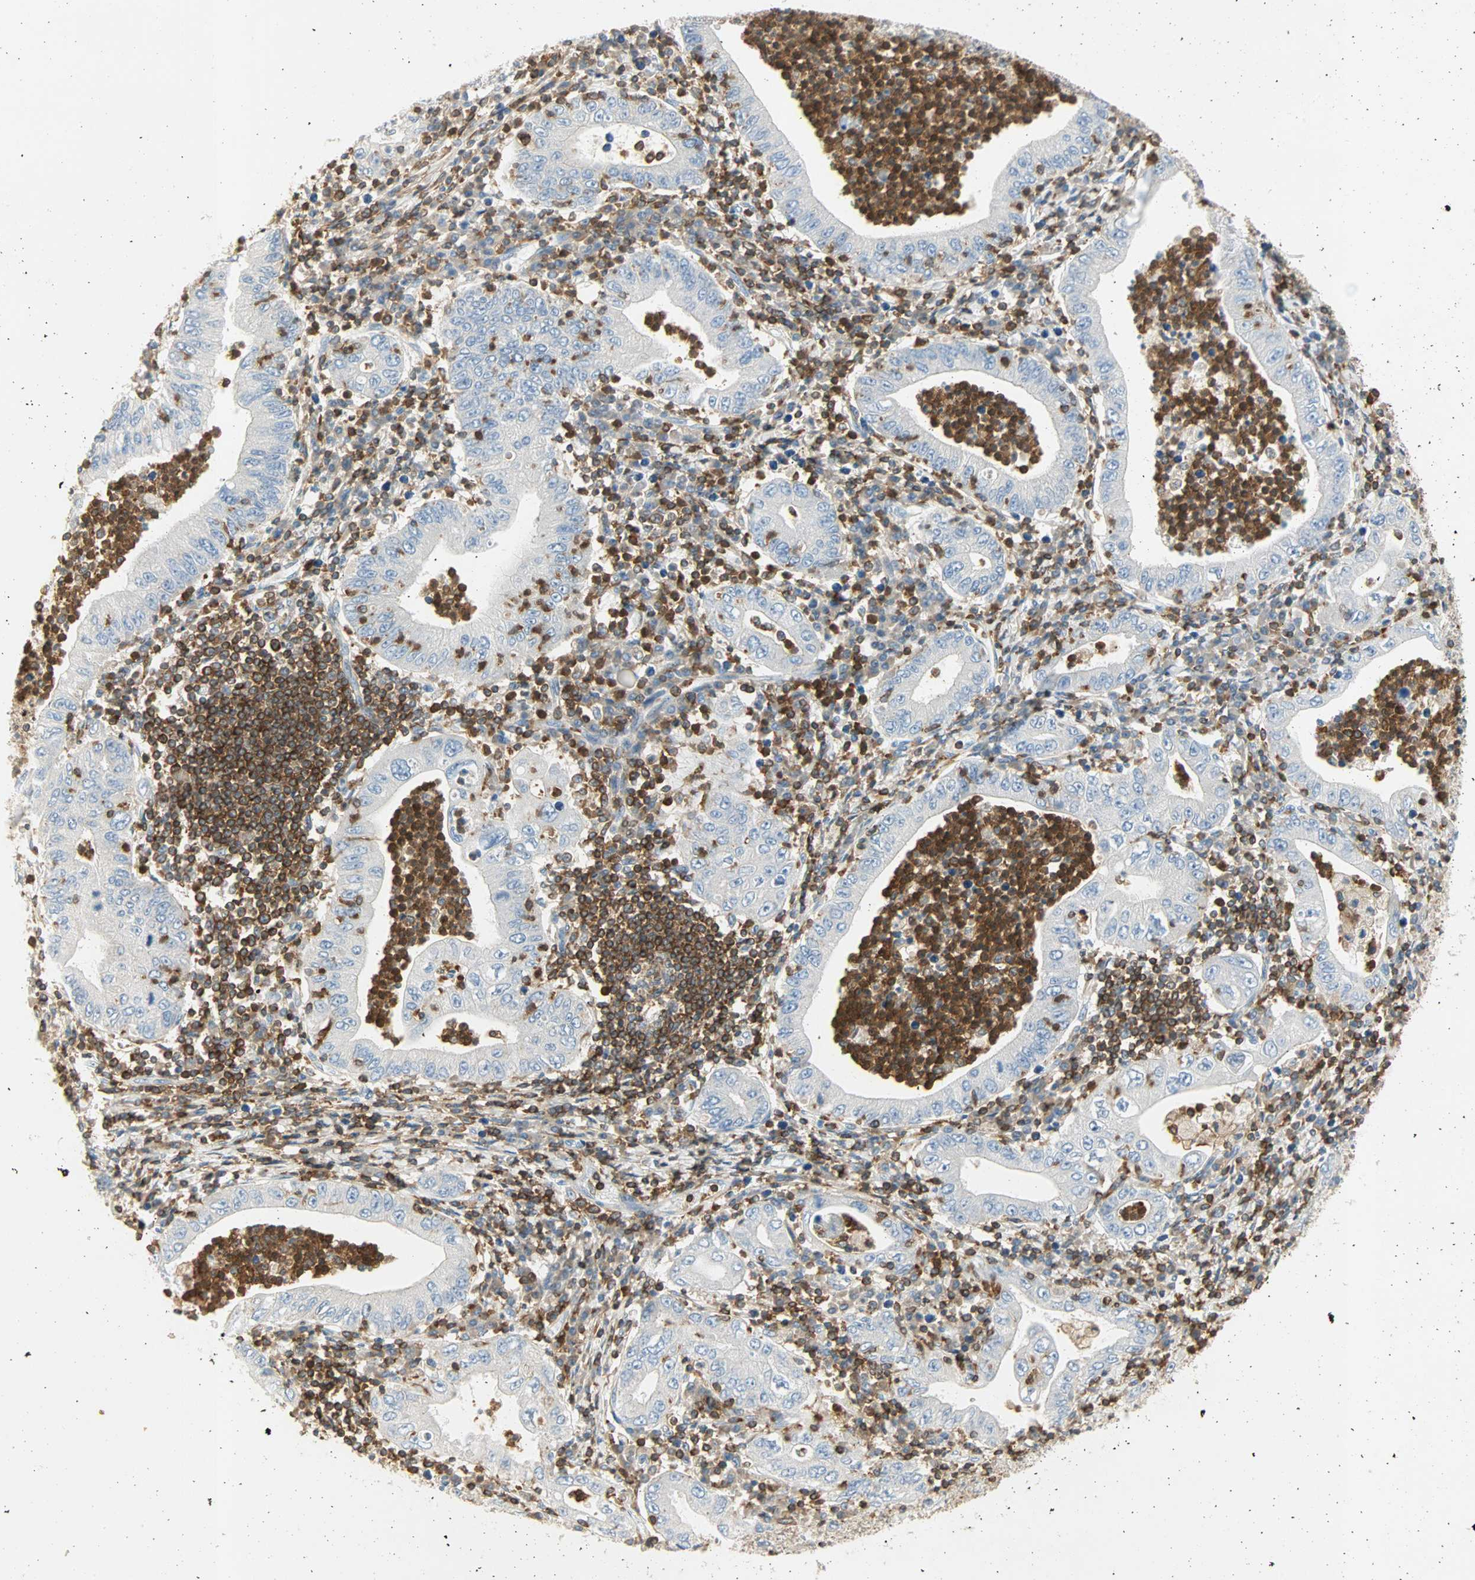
{"staining": {"intensity": "negative", "quantity": "none", "location": "none"}, "tissue": "stomach cancer", "cell_type": "Tumor cells", "image_type": "cancer", "snomed": [{"axis": "morphology", "description": "Normal tissue, NOS"}, {"axis": "morphology", "description": "Adenocarcinoma, NOS"}, {"axis": "topography", "description": "Esophagus"}, {"axis": "topography", "description": "Stomach, upper"}, {"axis": "topography", "description": "Peripheral nerve tissue"}], "caption": "This is a image of immunohistochemistry (IHC) staining of stomach adenocarcinoma, which shows no expression in tumor cells.", "gene": "FMNL1", "patient": {"sex": "male", "age": 62}}